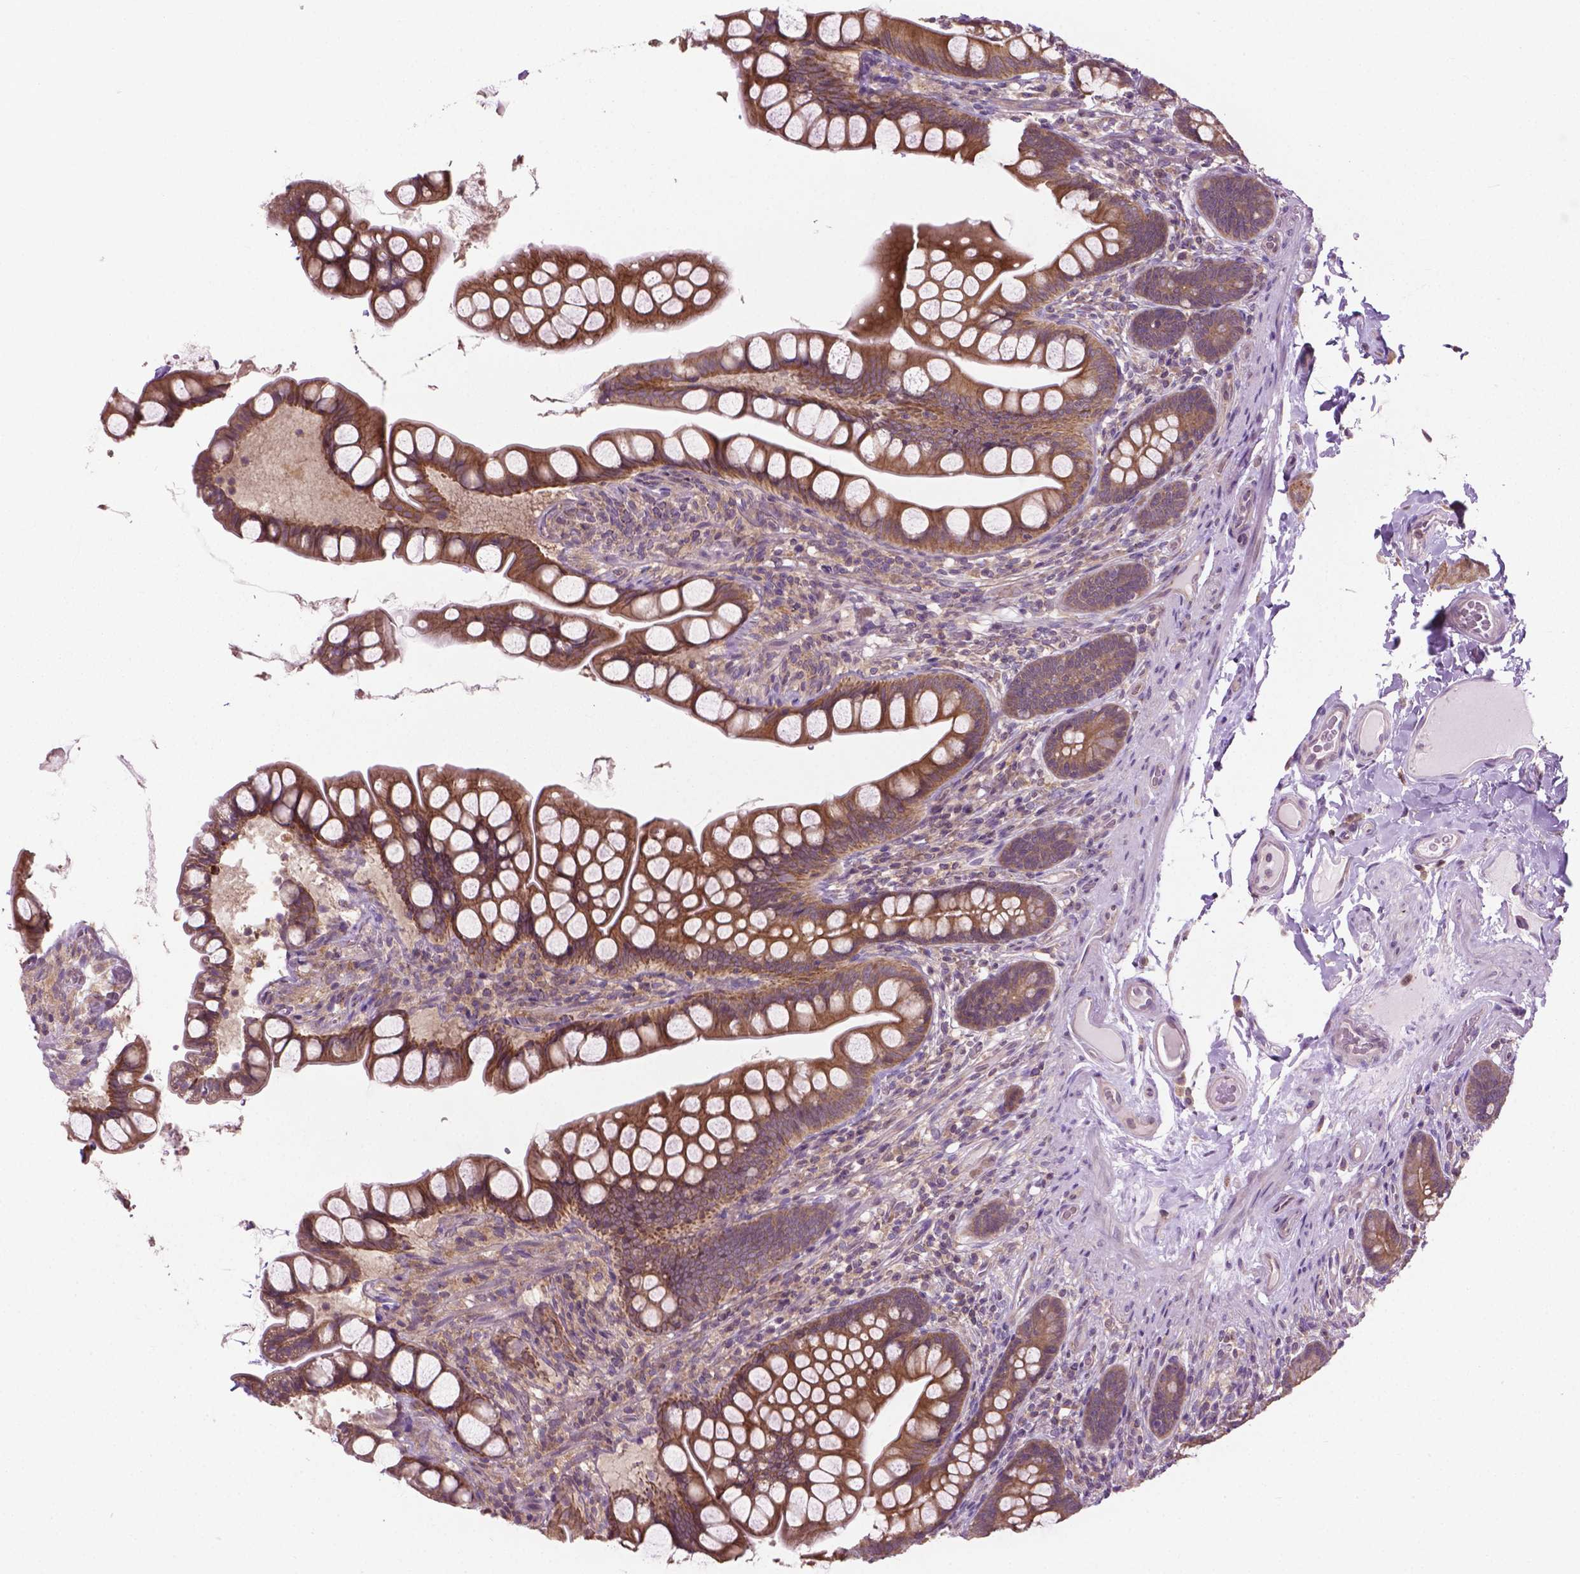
{"staining": {"intensity": "moderate", "quantity": ">75%", "location": "cytoplasmic/membranous"}, "tissue": "small intestine", "cell_type": "Glandular cells", "image_type": "normal", "snomed": [{"axis": "morphology", "description": "Normal tissue, NOS"}, {"axis": "topography", "description": "Small intestine"}], "caption": "A photomicrograph of human small intestine stained for a protein displays moderate cytoplasmic/membranous brown staining in glandular cells.", "gene": "MZT1", "patient": {"sex": "male", "age": 70}}